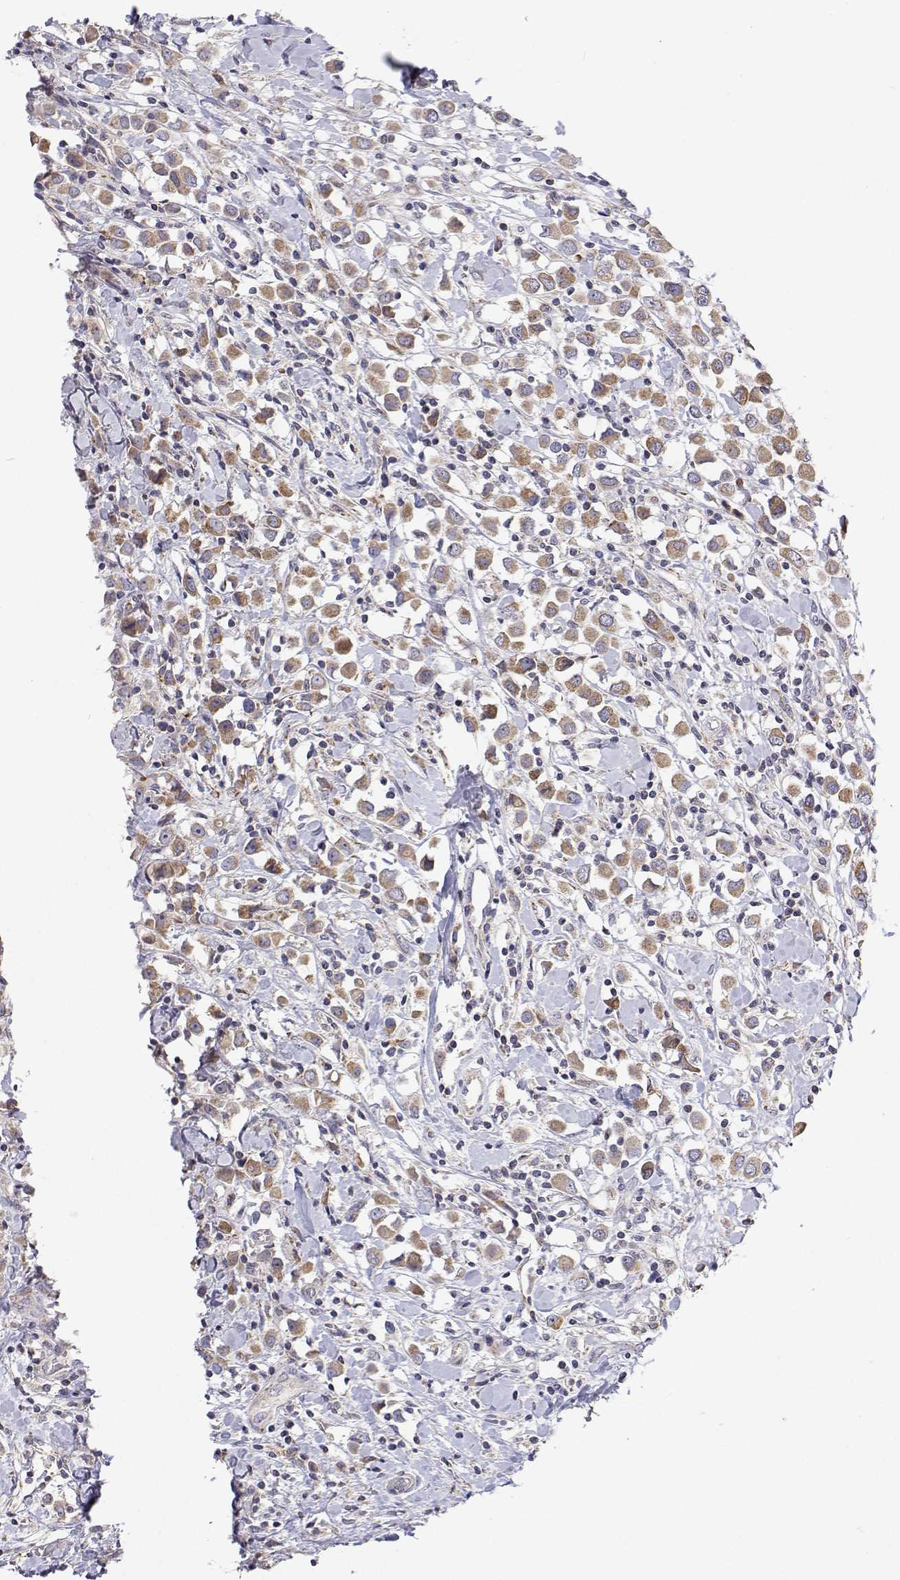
{"staining": {"intensity": "moderate", "quantity": "25%-75%", "location": "cytoplasmic/membranous"}, "tissue": "breast cancer", "cell_type": "Tumor cells", "image_type": "cancer", "snomed": [{"axis": "morphology", "description": "Duct carcinoma"}, {"axis": "topography", "description": "Breast"}], "caption": "Immunohistochemical staining of human breast intraductal carcinoma displays medium levels of moderate cytoplasmic/membranous protein expression in about 25%-75% of tumor cells.", "gene": "MRPL3", "patient": {"sex": "female", "age": 61}}